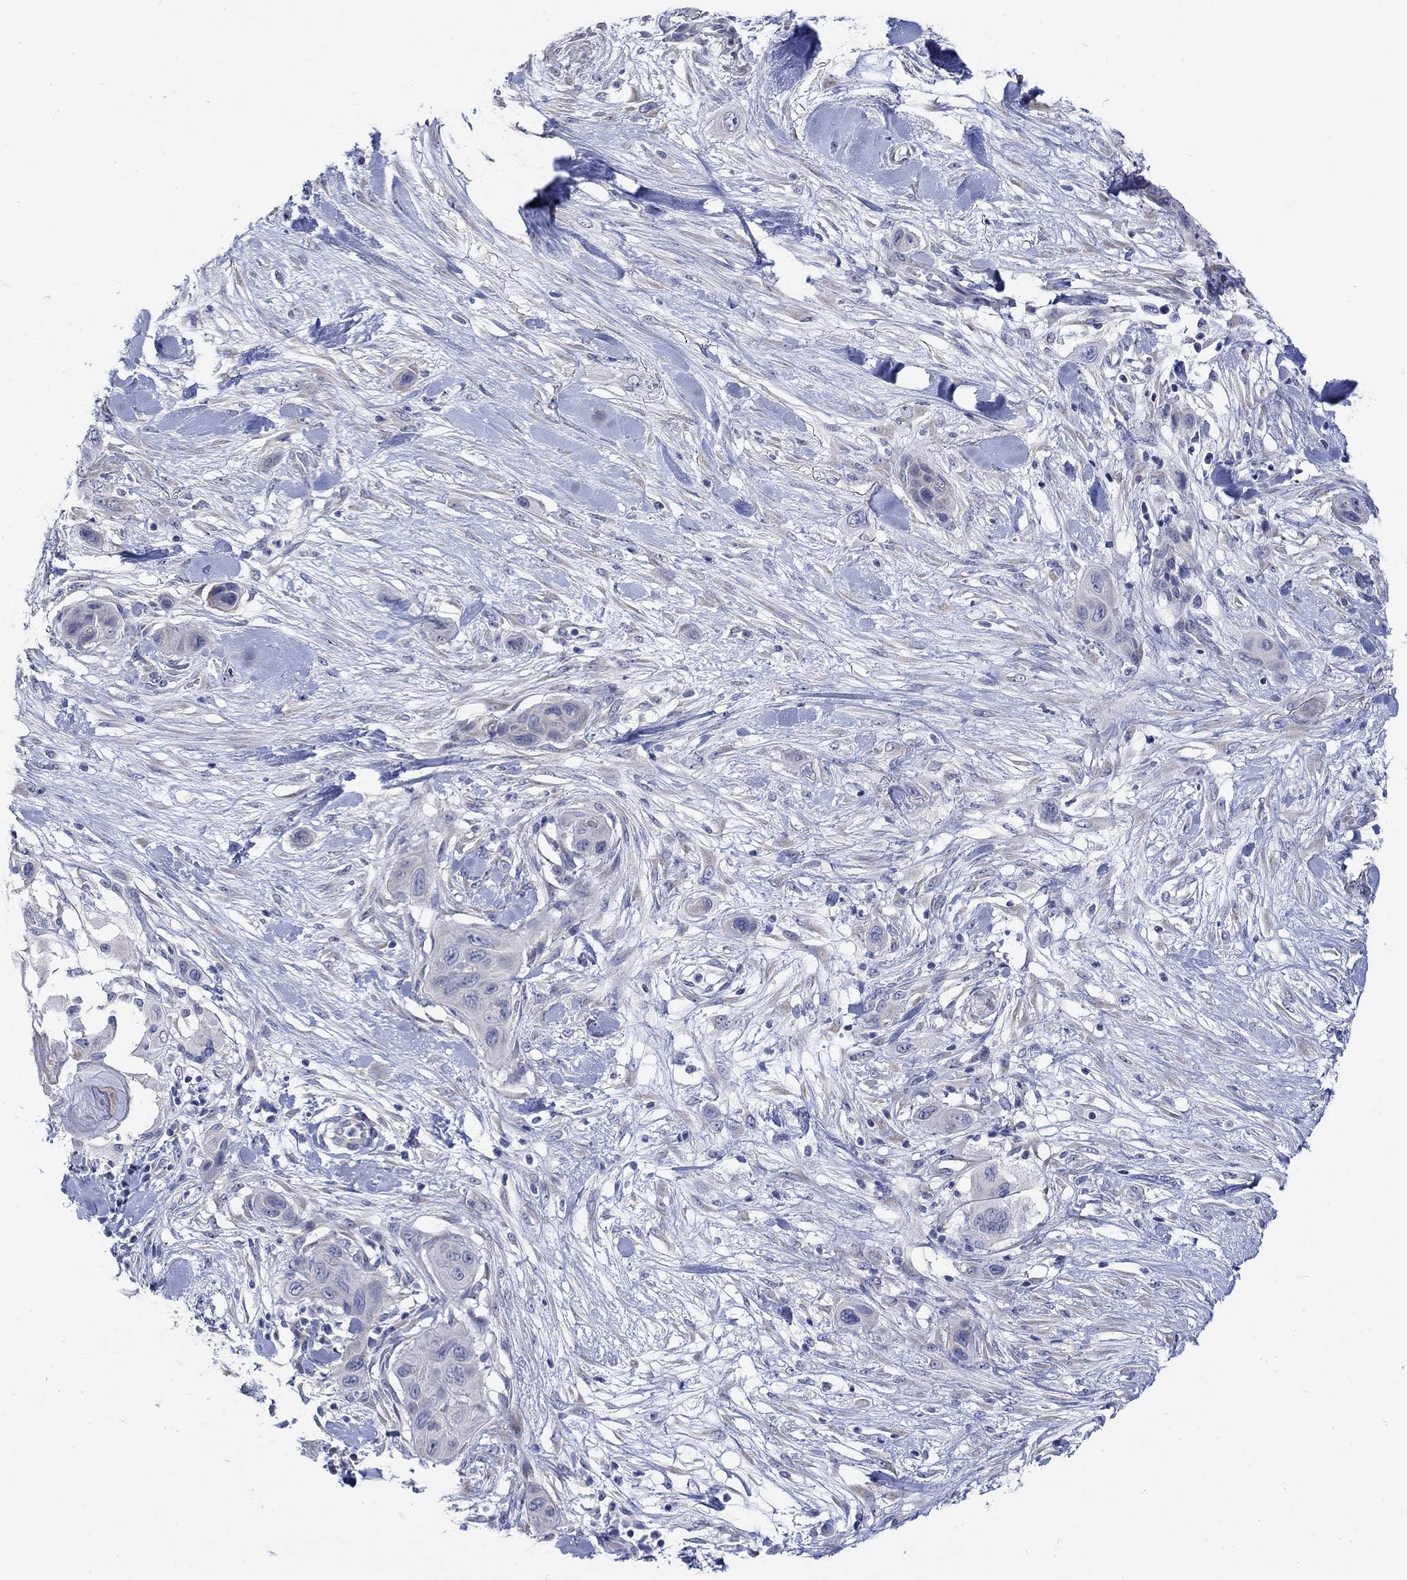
{"staining": {"intensity": "negative", "quantity": "none", "location": "none"}, "tissue": "skin cancer", "cell_type": "Tumor cells", "image_type": "cancer", "snomed": [{"axis": "morphology", "description": "Squamous cell carcinoma, NOS"}, {"axis": "topography", "description": "Skin"}], "caption": "The IHC histopathology image has no significant expression in tumor cells of skin cancer (squamous cell carcinoma) tissue.", "gene": "KRT222", "patient": {"sex": "male", "age": 79}}